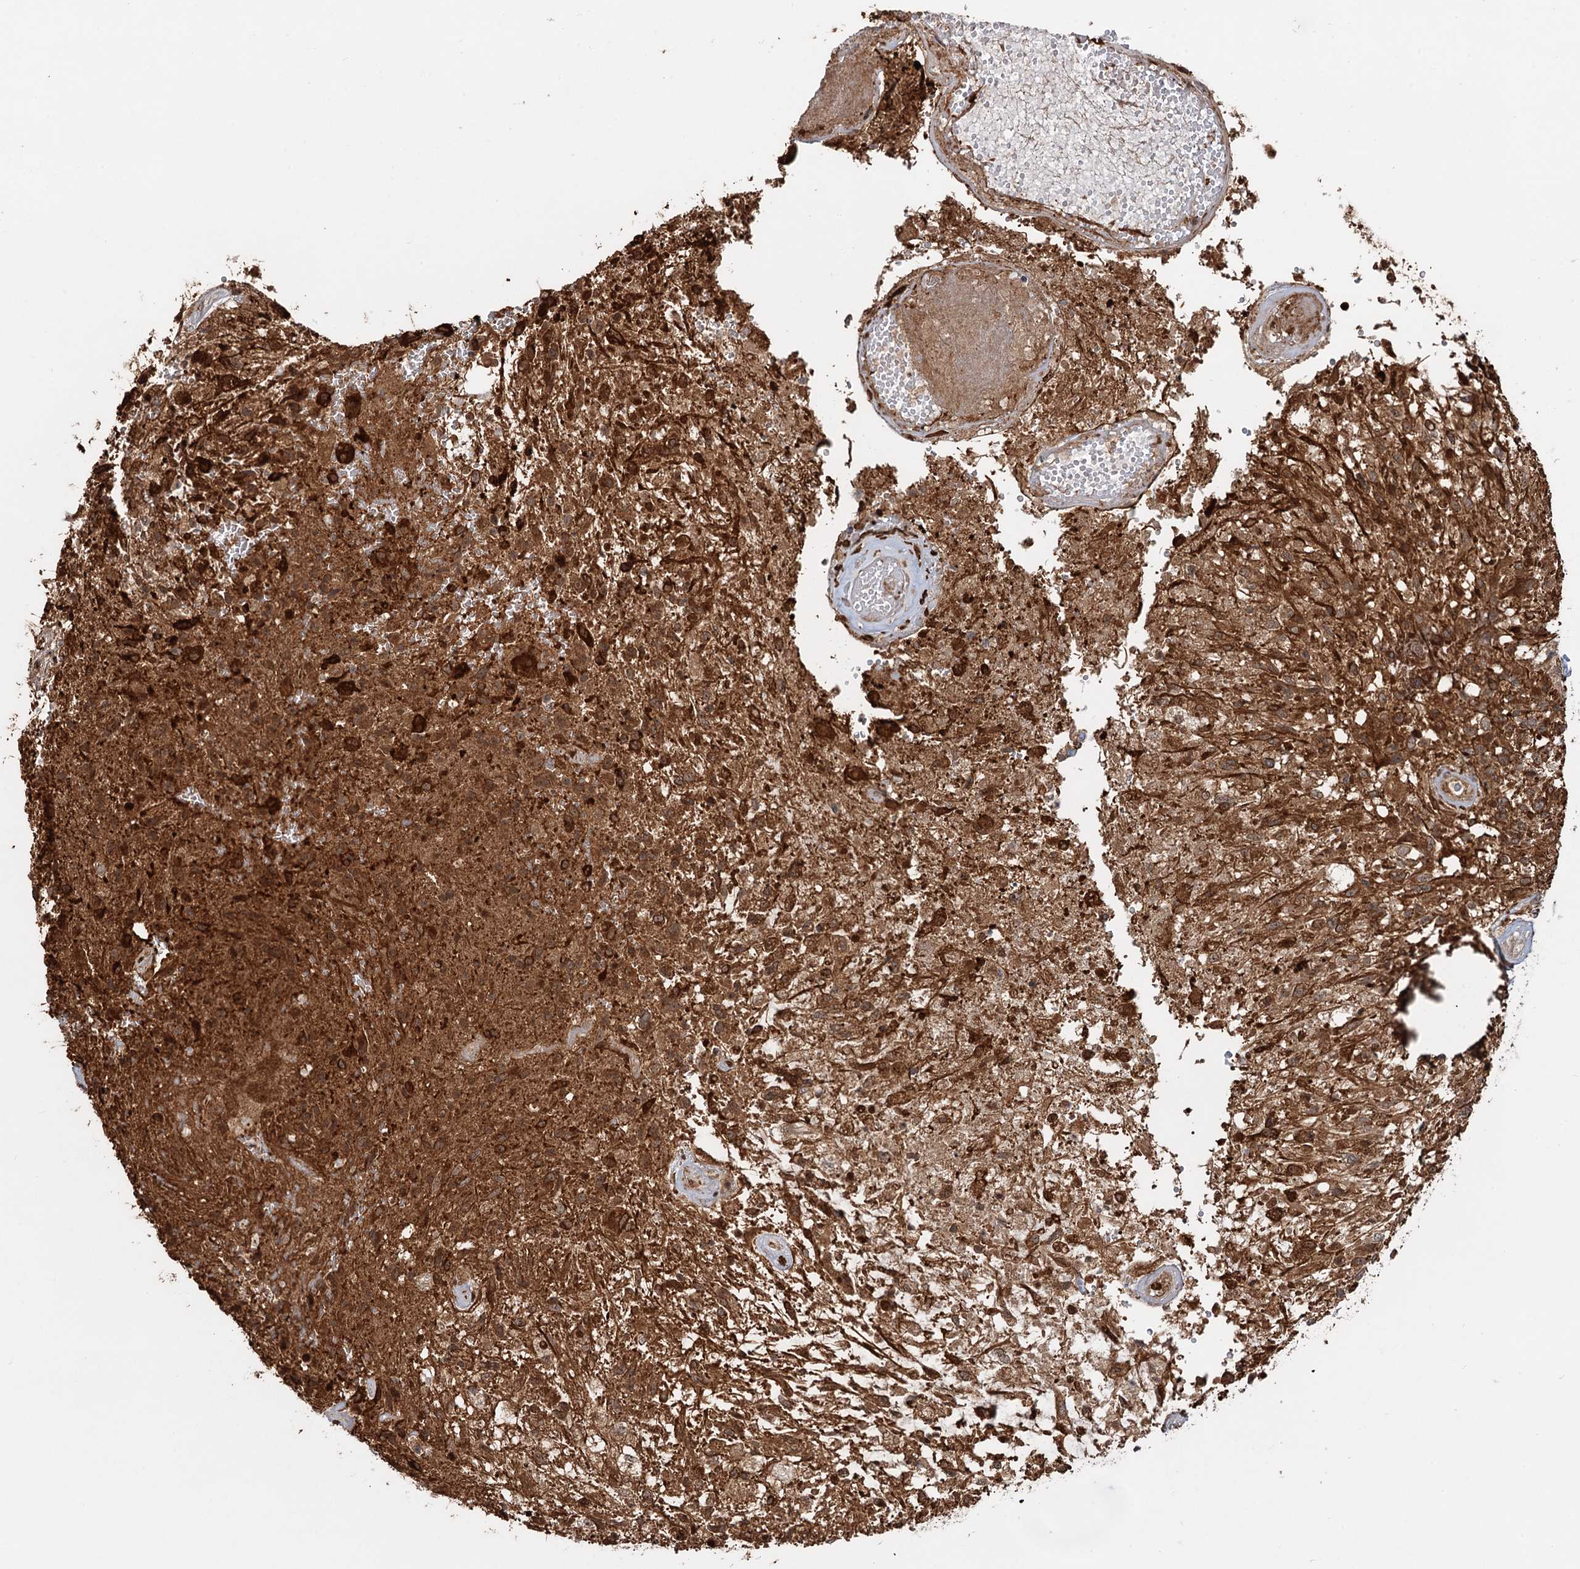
{"staining": {"intensity": "moderate", "quantity": ">75%", "location": "cytoplasmic/membranous,nuclear"}, "tissue": "glioma", "cell_type": "Tumor cells", "image_type": "cancer", "snomed": [{"axis": "morphology", "description": "Glioma, malignant, High grade"}, {"axis": "topography", "description": "Brain"}], "caption": "Immunohistochemistry (IHC) image of malignant high-grade glioma stained for a protein (brown), which displays medium levels of moderate cytoplasmic/membranous and nuclear staining in about >75% of tumor cells.", "gene": "SNRNP25", "patient": {"sex": "male", "age": 56}}